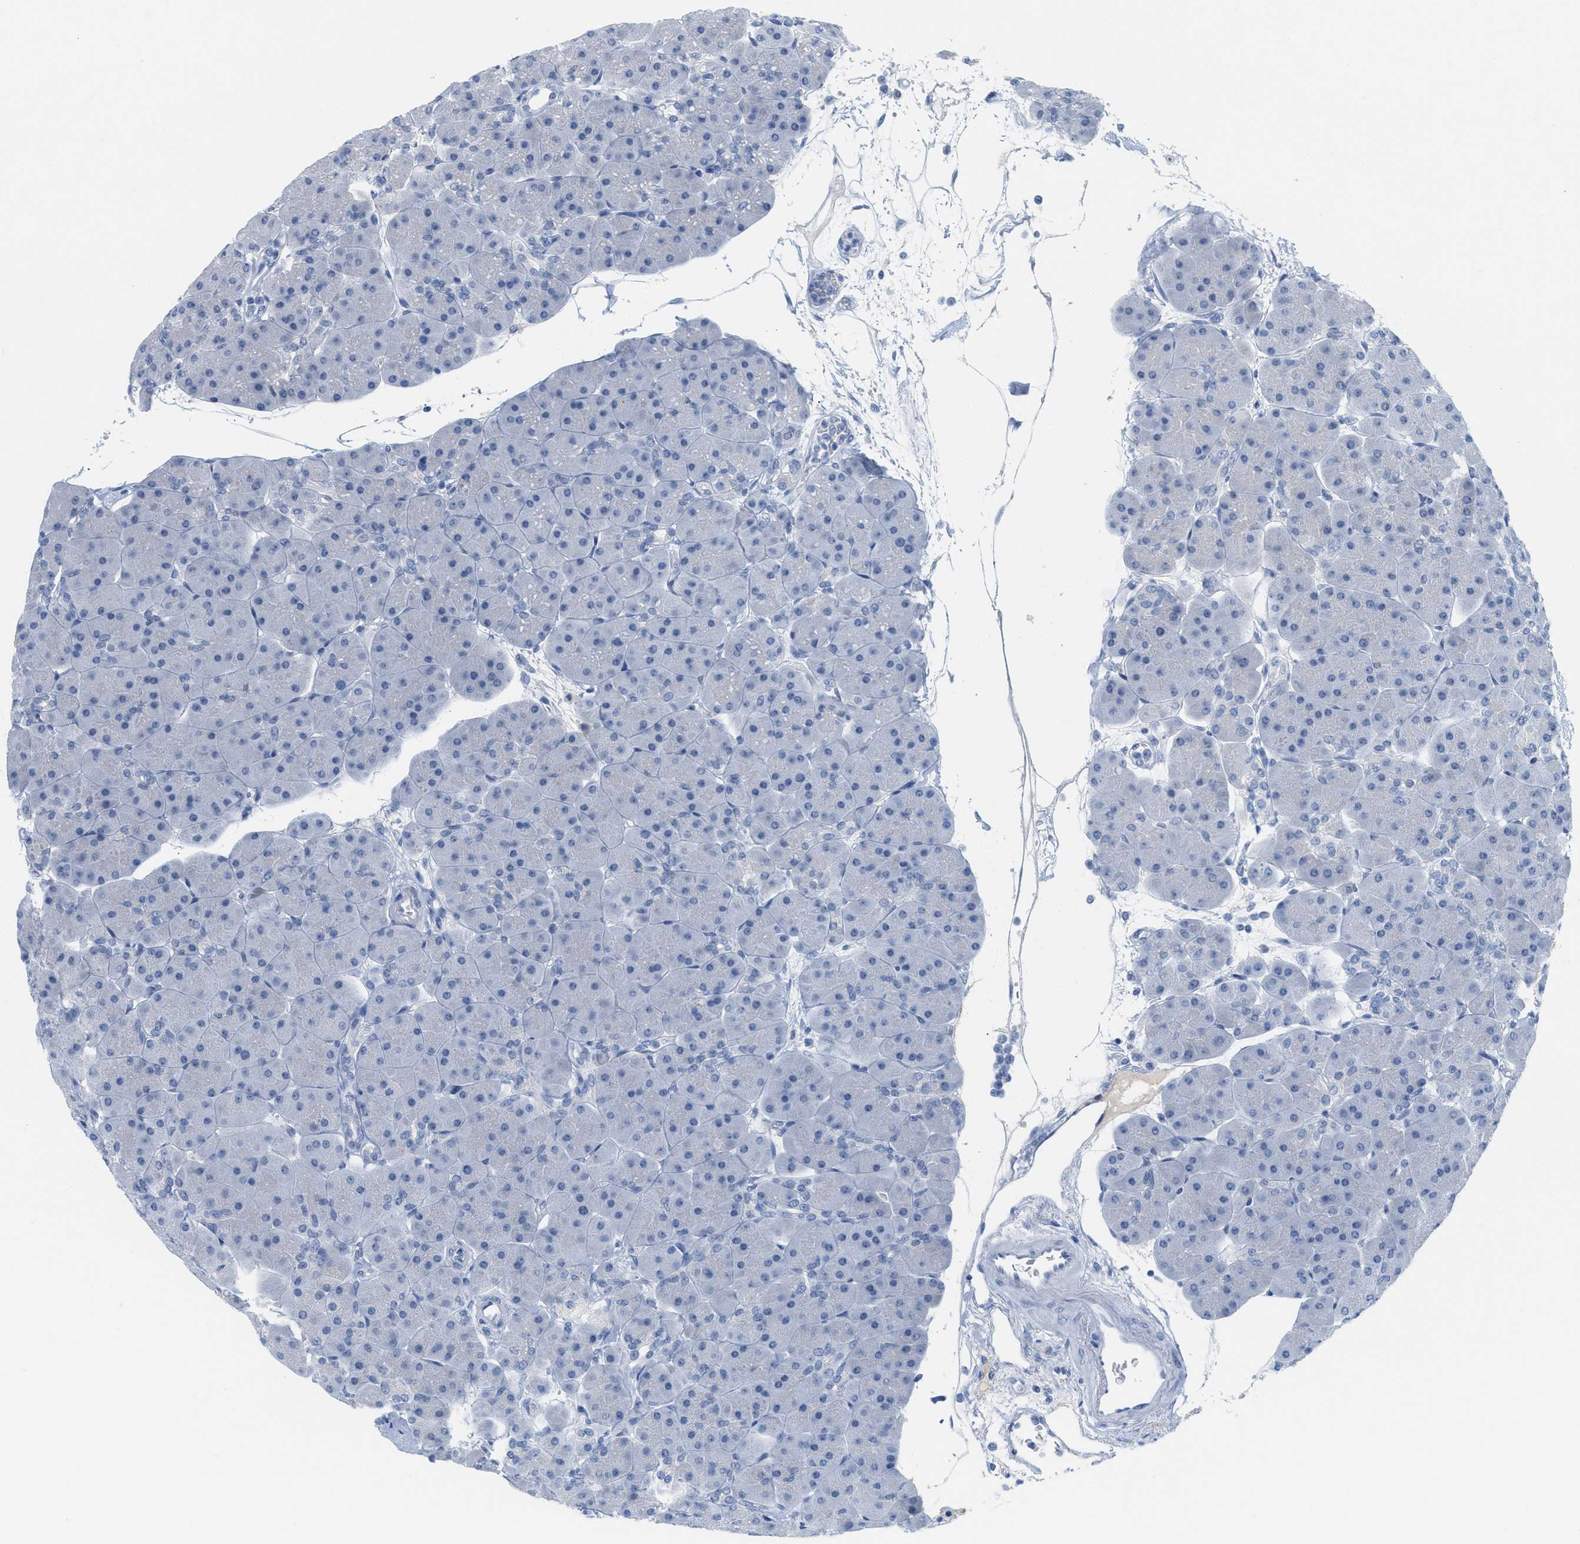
{"staining": {"intensity": "negative", "quantity": "none", "location": "none"}, "tissue": "pancreas", "cell_type": "Exocrine glandular cells", "image_type": "normal", "snomed": [{"axis": "morphology", "description": "Normal tissue, NOS"}, {"axis": "topography", "description": "Pancreas"}], "caption": "Human pancreas stained for a protein using IHC shows no positivity in exocrine glandular cells.", "gene": "HSF2", "patient": {"sex": "male", "age": 66}}